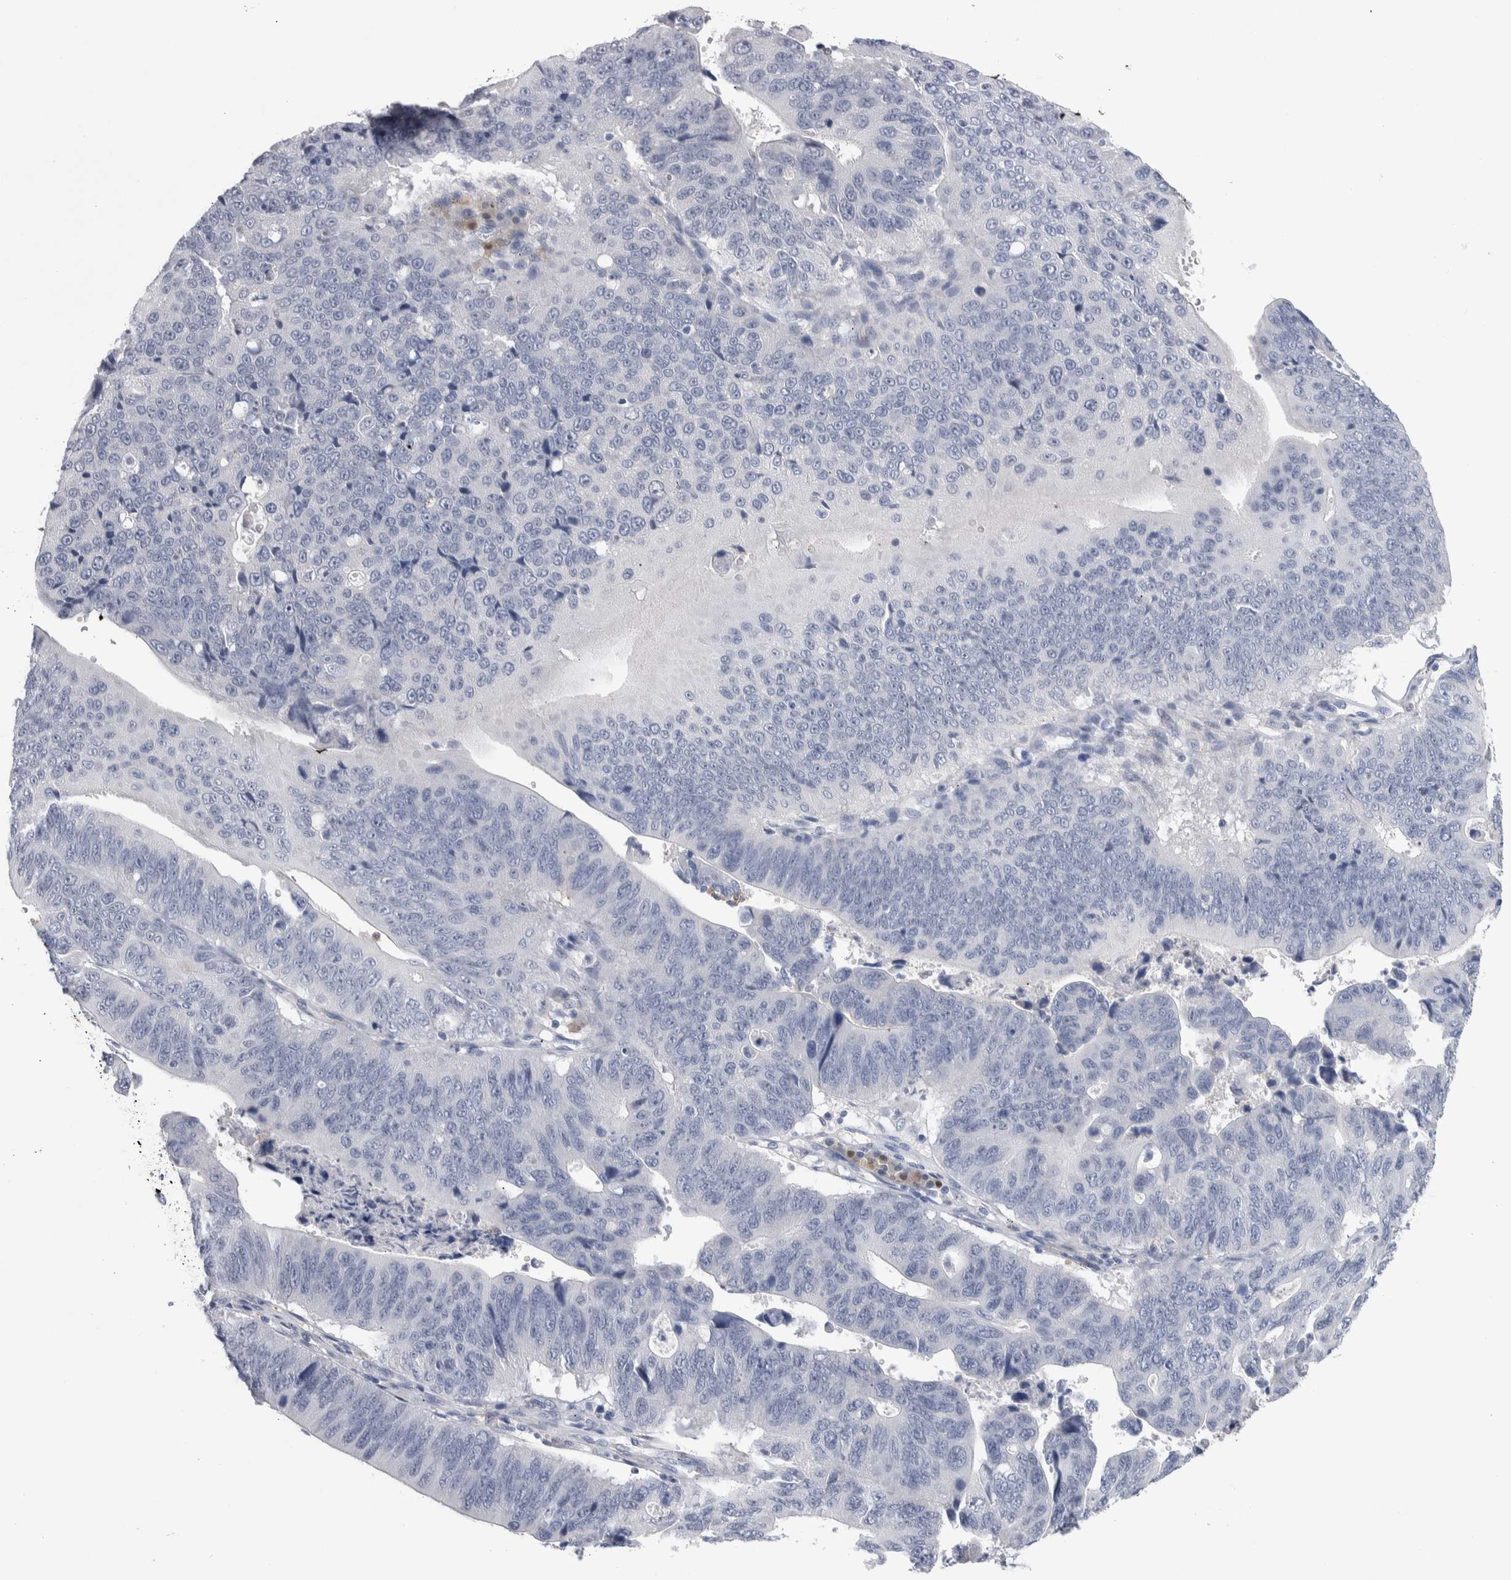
{"staining": {"intensity": "negative", "quantity": "none", "location": "none"}, "tissue": "stomach cancer", "cell_type": "Tumor cells", "image_type": "cancer", "snomed": [{"axis": "morphology", "description": "Adenocarcinoma, NOS"}, {"axis": "topography", "description": "Stomach"}], "caption": "A photomicrograph of human adenocarcinoma (stomach) is negative for staining in tumor cells.", "gene": "LURAP1L", "patient": {"sex": "male", "age": 59}}